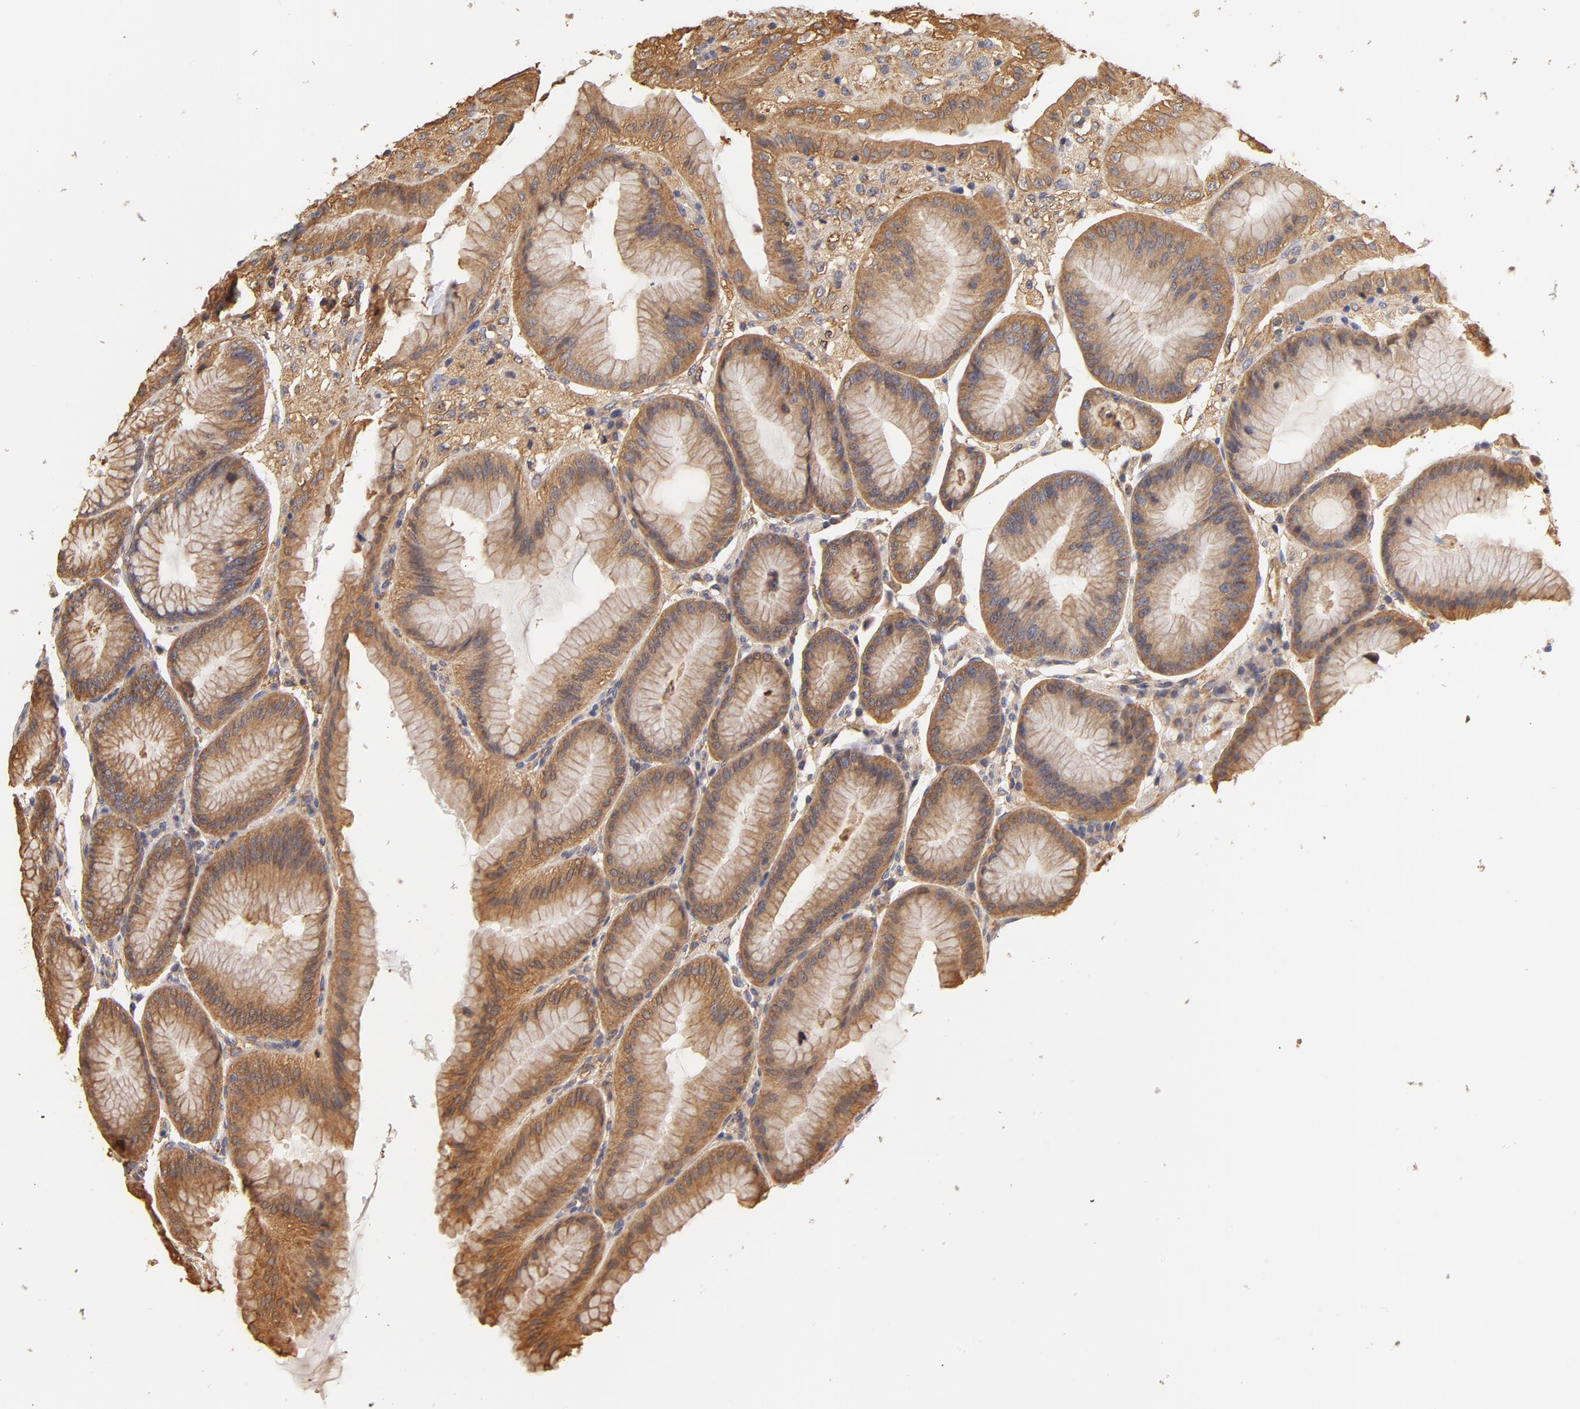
{"staining": {"intensity": "strong", "quantity": ">75%", "location": "cytoplasmic/membranous"}, "tissue": "stomach", "cell_type": "Glandular cells", "image_type": "normal", "snomed": [{"axis": "morphology", "description": "Normal tissue, NOS"}, {"axis": "topography", "description": "Stomach, lower"}], "caption": "High-power microscopy captured an IHC micrograph of normal stomach, revealing strong cytoplasmic/membranous staining in approximately >75% of glandular cells.", "gene": "FCMR", "patient": {"sex": "male", "age": 71}}